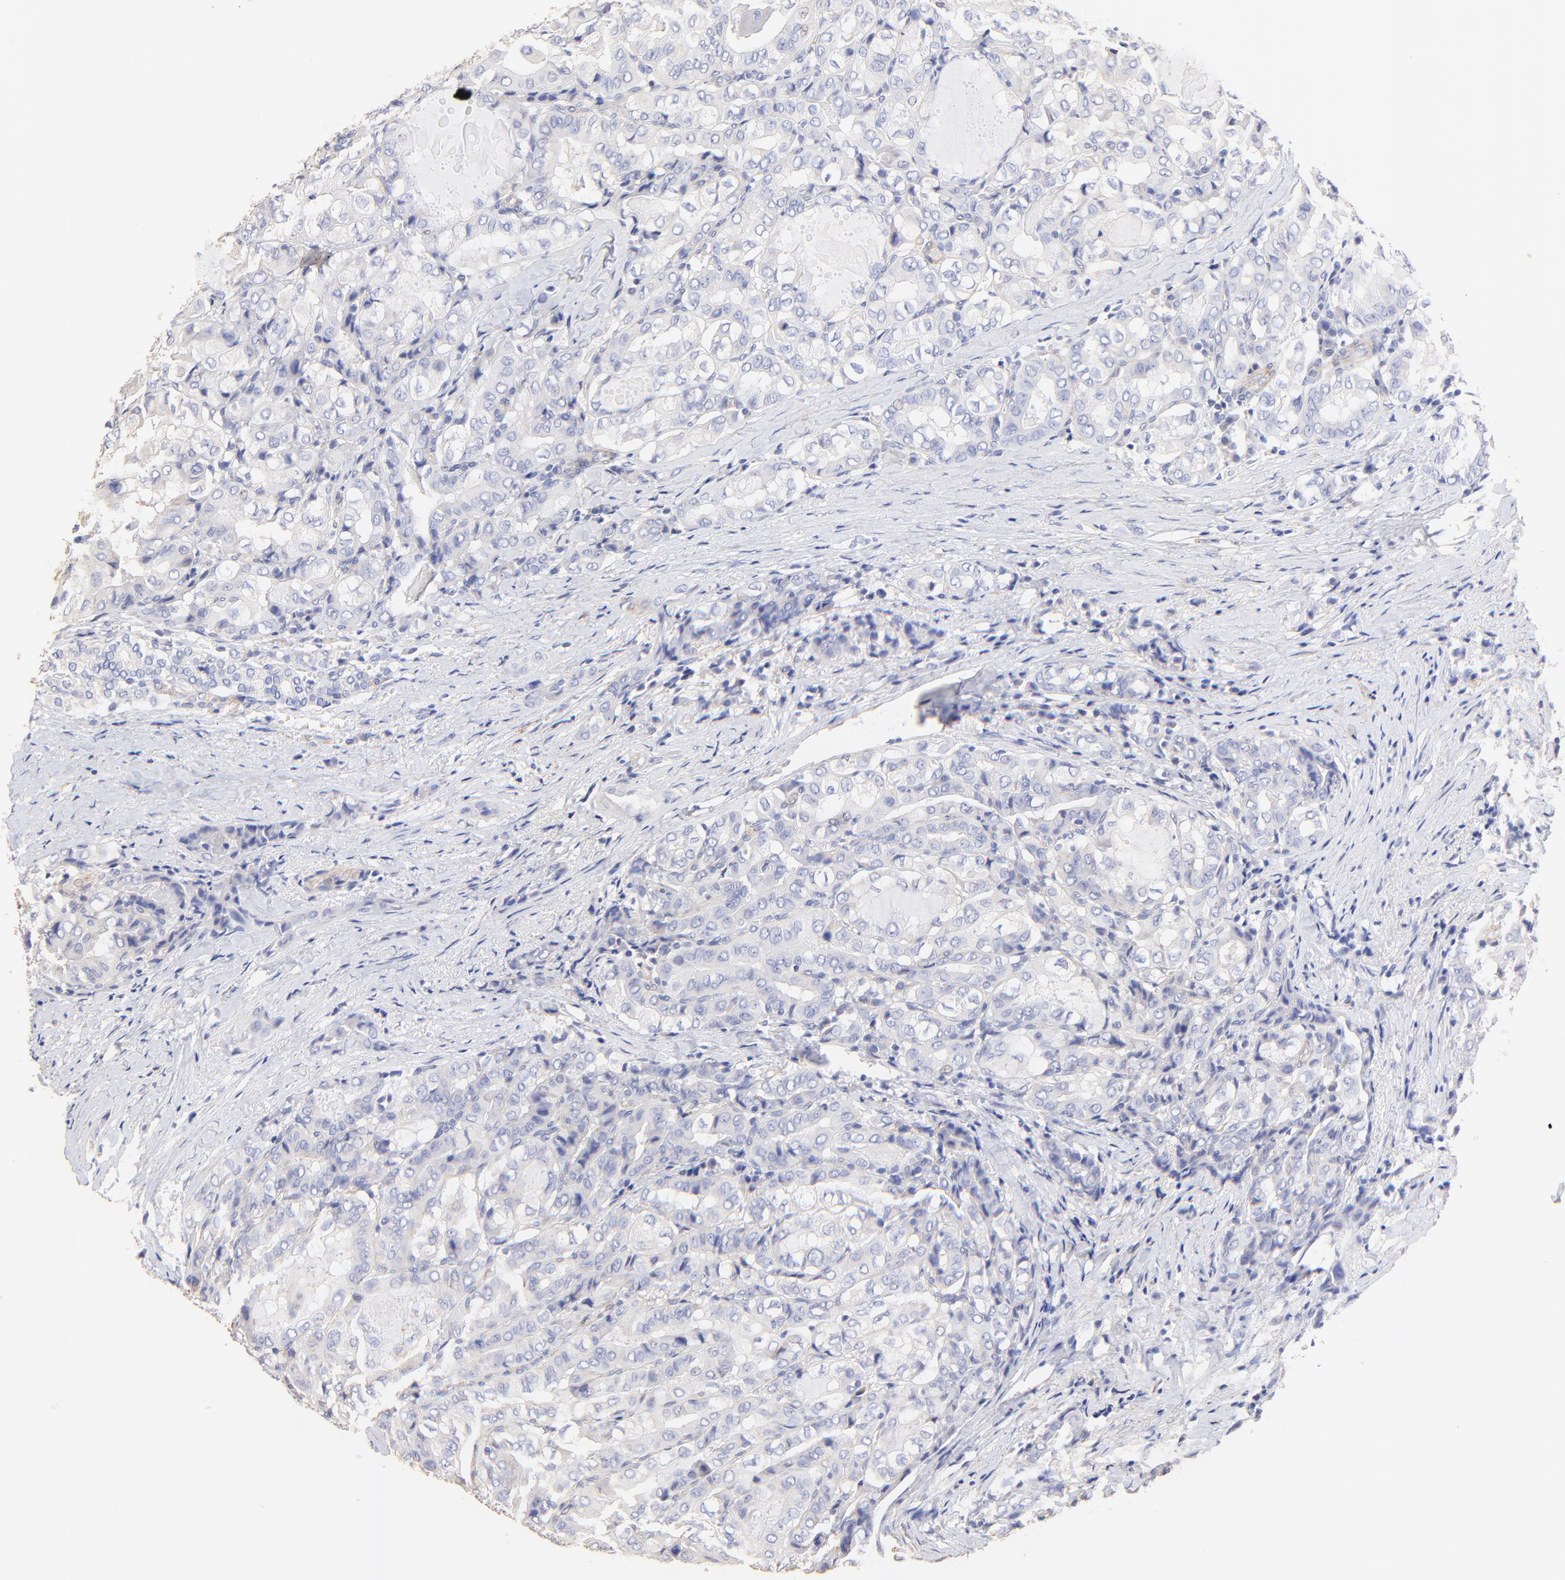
{"staining": {"intensity": "negative", "quantity": "none", "location": "none"}, "tissue": "thyroid cancer", "cell_type": "Tumor cells", "image_type": "cancer", "snomed": [{"axis": "morphology", "description": "Papillary adenocarcinoma, NOS"}, {"axis": "topography", "description": "Thyroid gland"}], "caption": "Immunohistochemistry (IHC) of human thyroid papillary adenocarcinoma demonstrates no positivity in tumor cells.", "gene": "ACTRT1", "patient": {"sex": "female", "age": 71}}